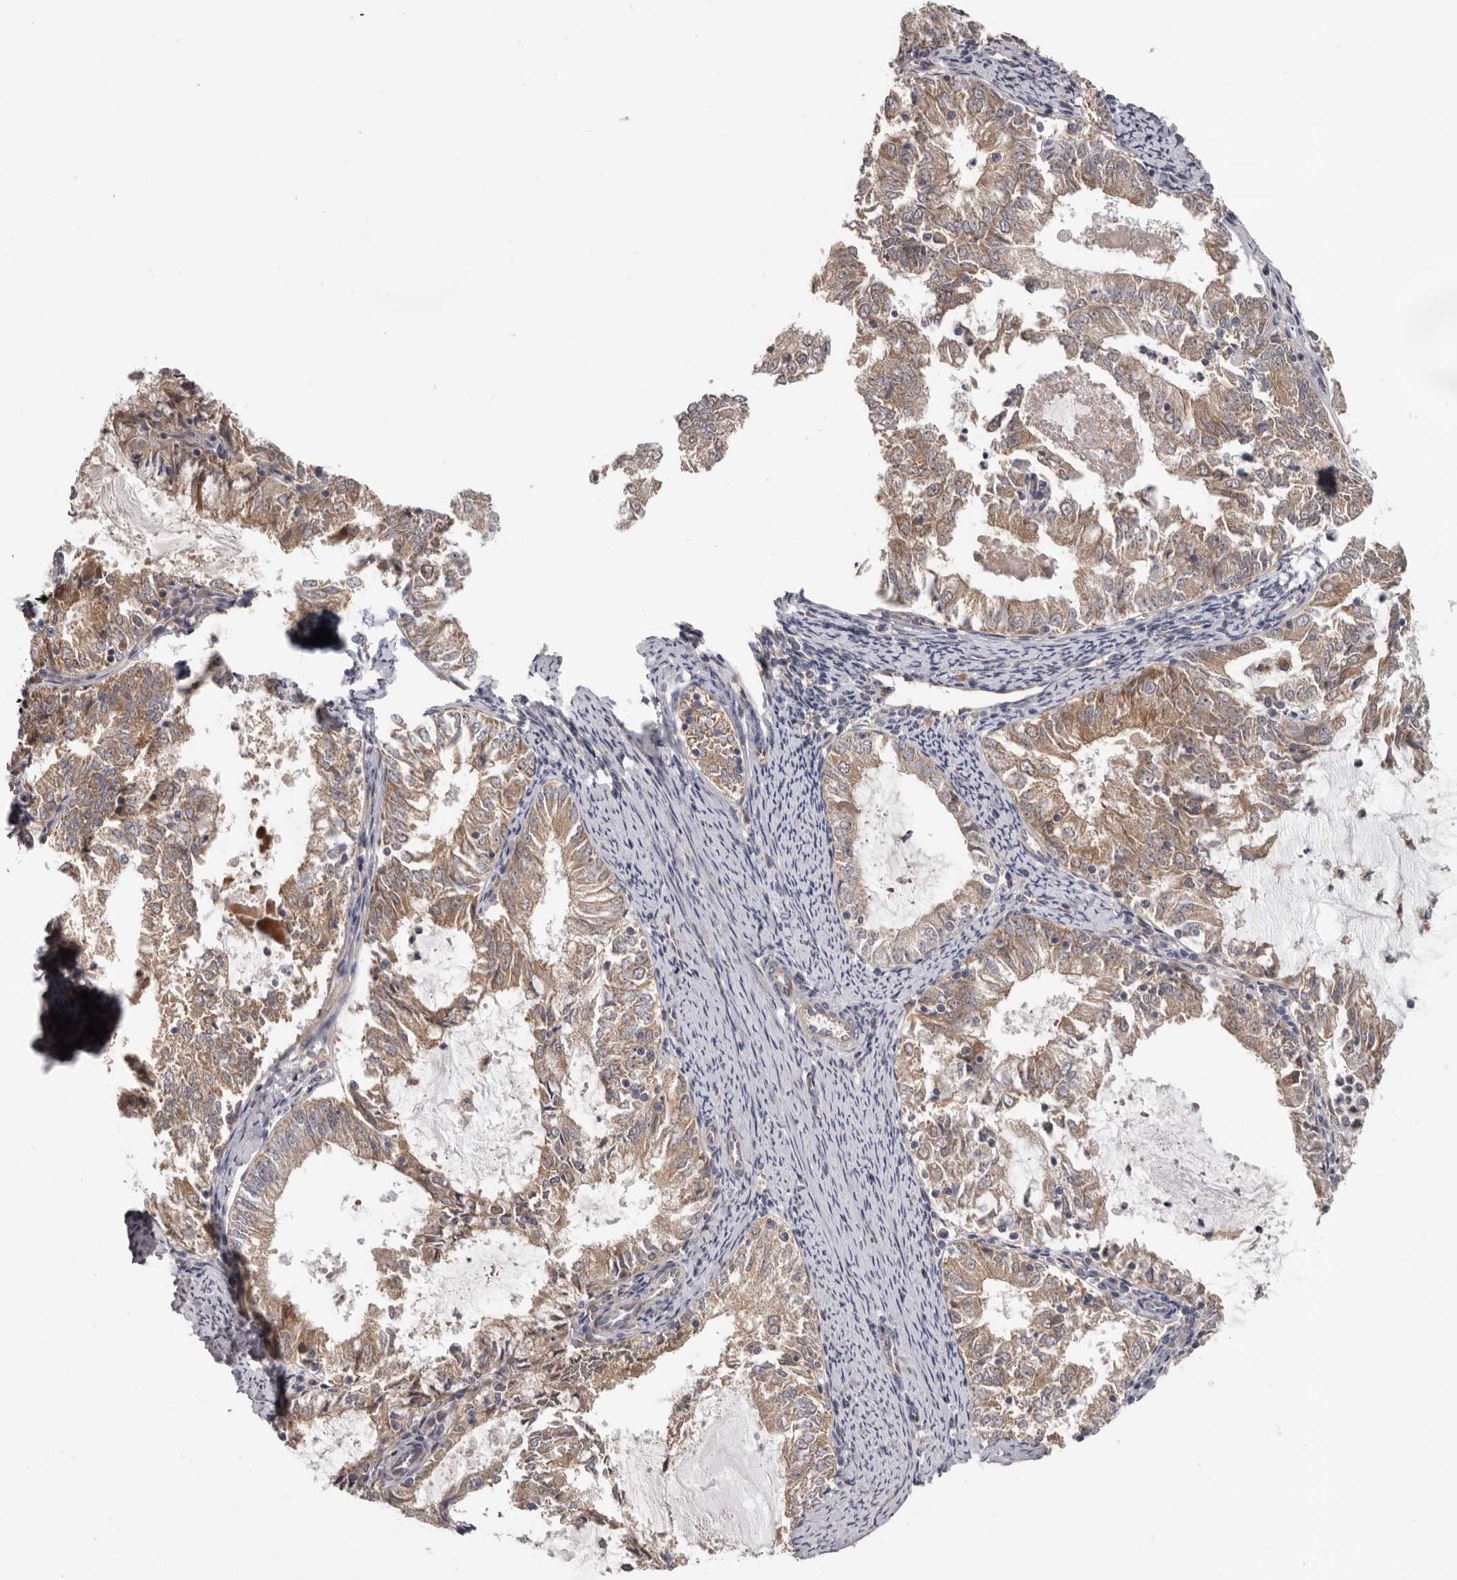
{"staining": {"intensity": "weak", "quantity": ">75%", "location": "cytoplasmic/membranous"}, "tissue": "endometrial cancer", "cell_type": "Tumor cells", "image_type": "cancer", "snomed": [{"axis": "morphology", "description": "Adenocarcinoma, NOS"}, {"axis": "topography", "description": "Endometrium"}], "caption": "High-power microscopy captured an immunohistochemistry micrograph of endometrial cancer (adenocarcinoma), revealing weak cytoplasmic/membranous positivity in about >75% of tumor cells. Nuclei are stained in blue.", "gene": "HINT3", "patient": {"sex": "female", "age": 57}}